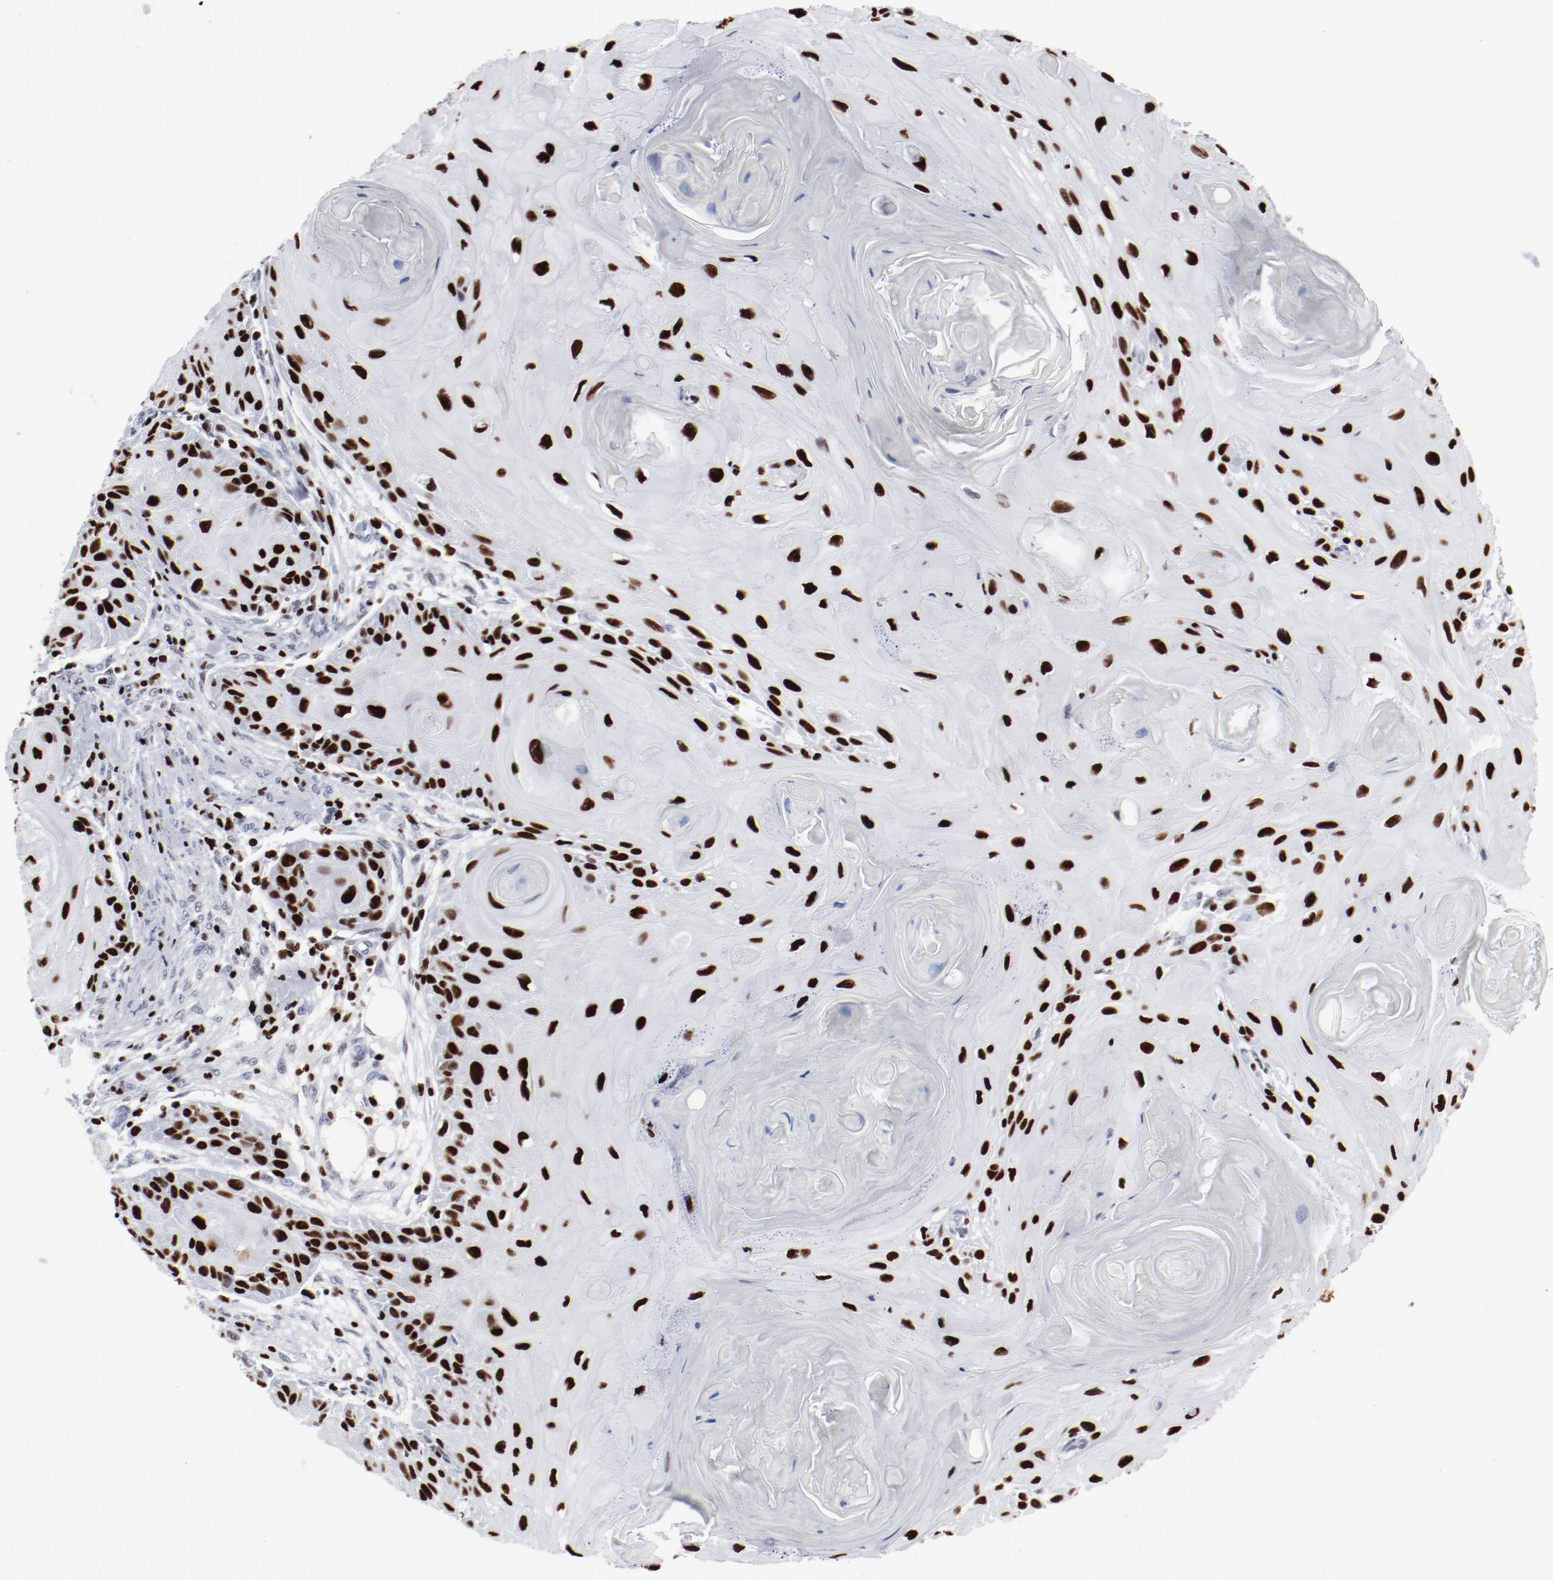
{"staining": {"intensity": "strong", "quantity": ">75%", "location": "nuclear"}, "tissue": "skin cancer", "cell_type": "Tumor cells", "image_type": "cancer", "snomed": [{"axis": "morphology", "description": "Squamous cell carcinoma, NOS"}, {"axis": "topography", "description": "Skin"}], "caption": "Skin squamous cell carcinoma was stained to show a protein in brown. There is high levels of strong nuclear staining in approximately >75% of tumor cells.", "gene": "SMARCC2", "patient": {"sex": "female", "age": 88}}